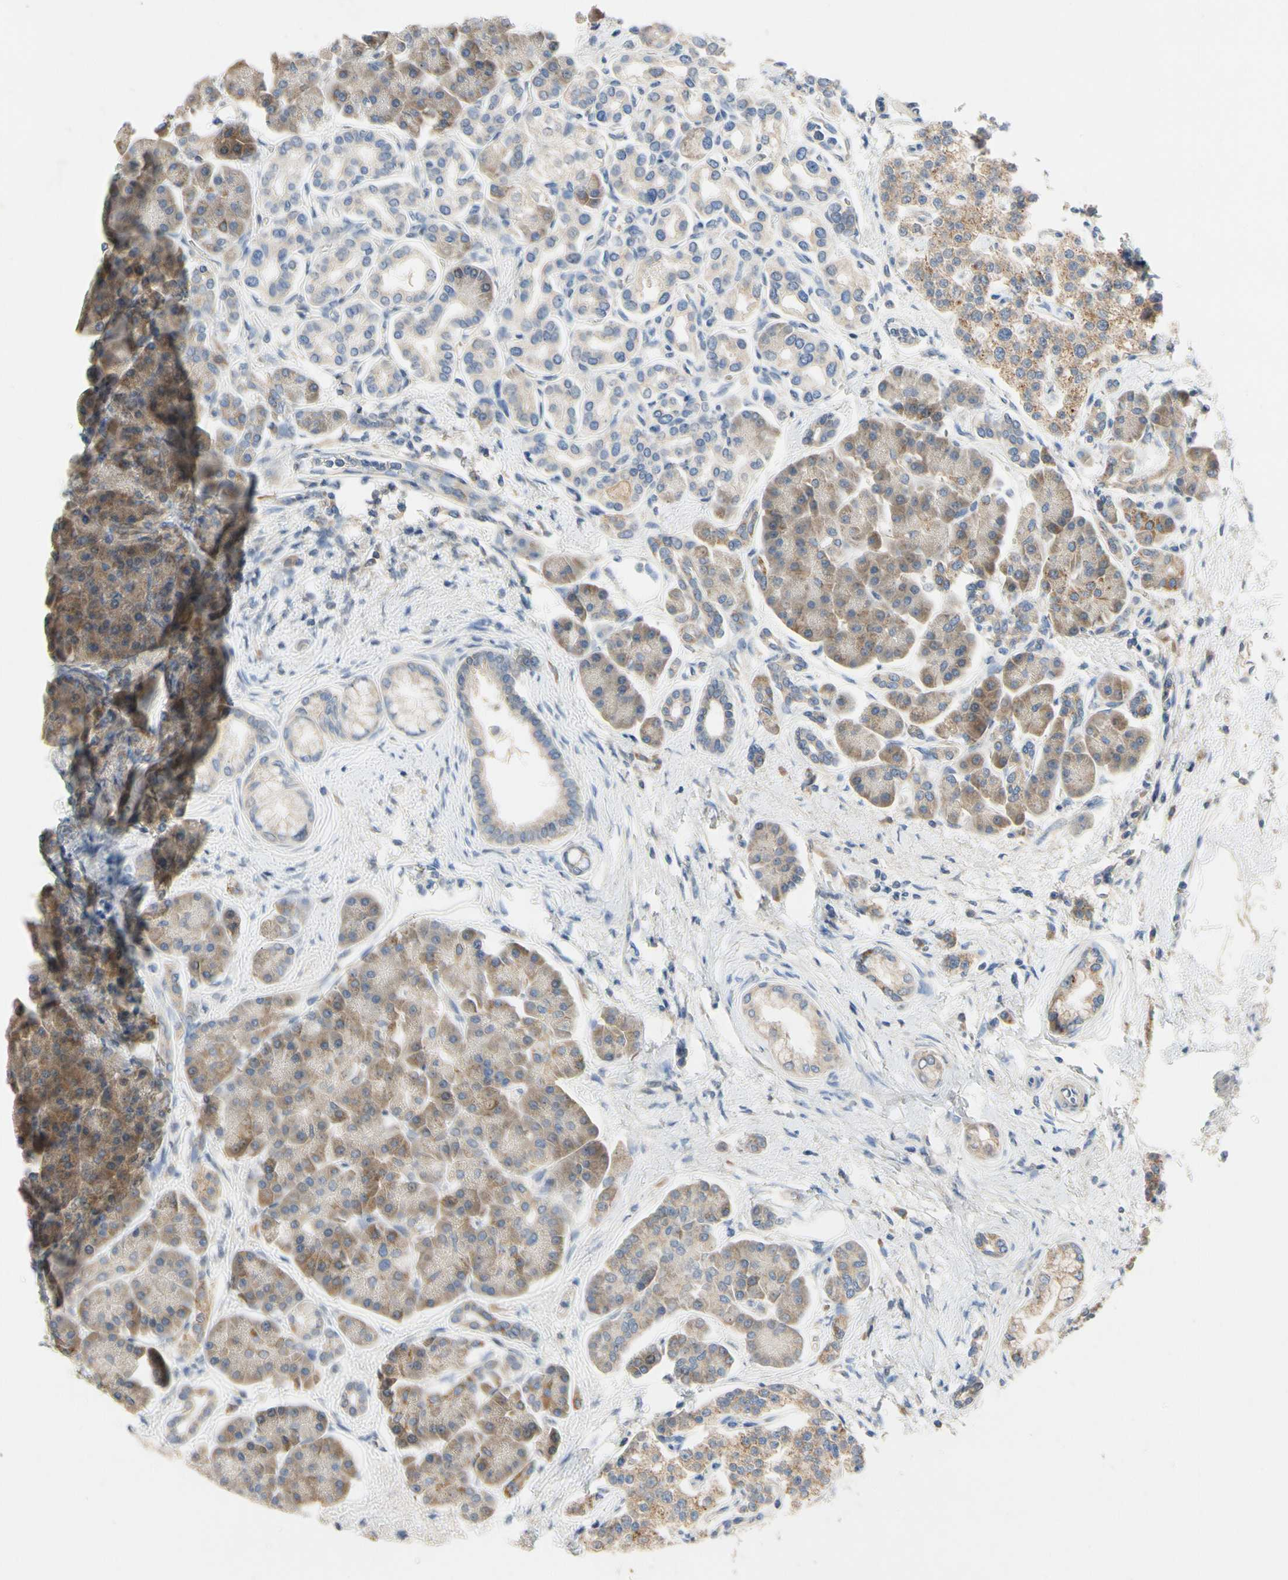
{"staining": {"intensity": "moderate", "quantity": ">75%", "location": "cytoplasmic/membranous"}, "tissue": "pancreas", "cell_type": "Exocrine glandular cells", "image_type": "normal", "snomed": [{"axis": "morphology", "description": "Normal tissue, NOS"}, {"axis": "topography", "description": "Pancreas"}], "caption": "Pancreas stained with immunohistochemistry (IHC) reveals moderate cytoplasmic/membranous expression in about >75% of exocrine glandular cells.", "gene": "KLHDC8B", "patient": {"sex": "female", "age": 70}}